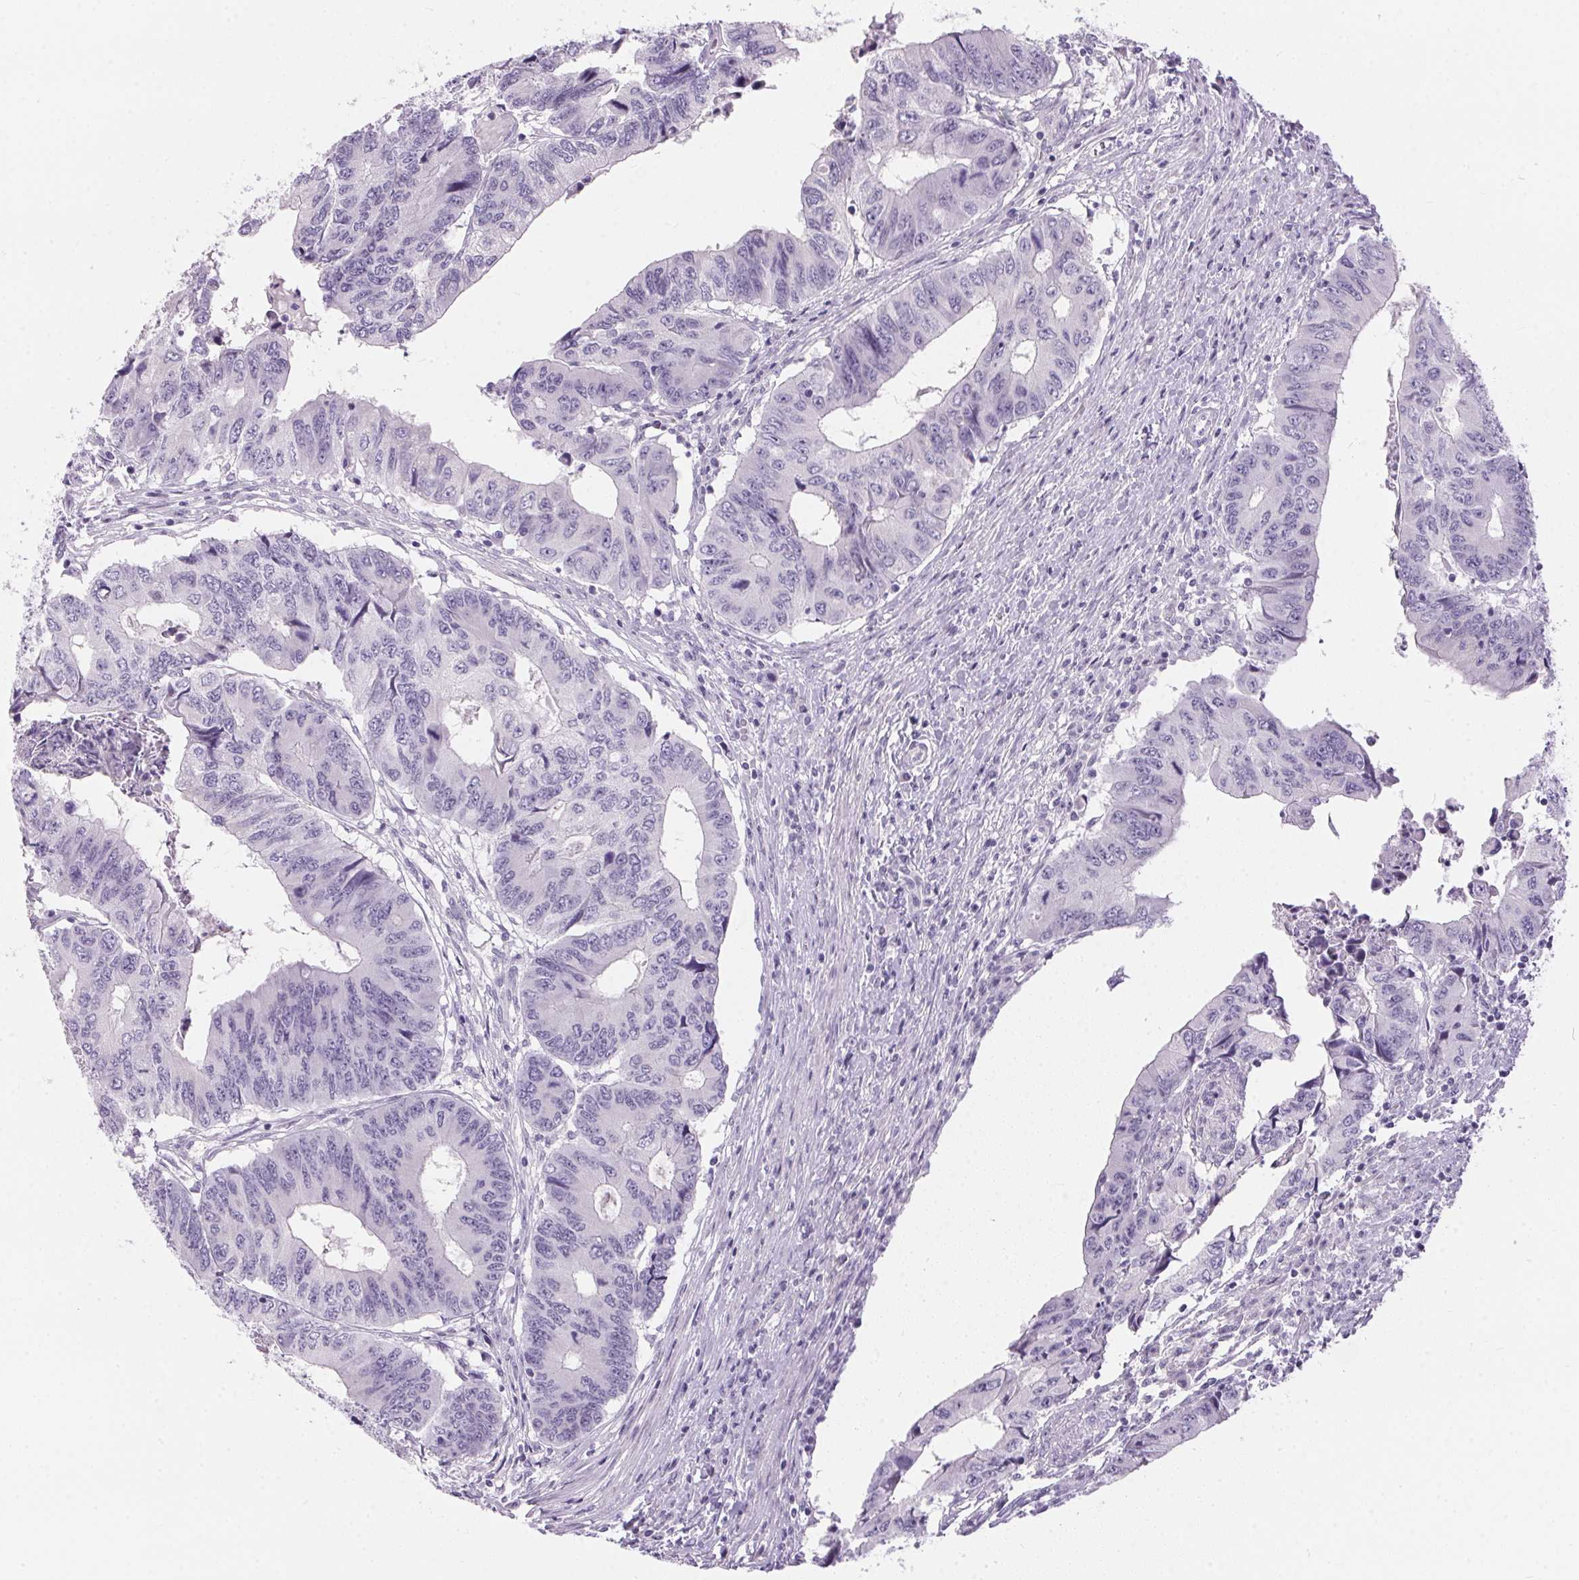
{"staining": {"intensity": "negative", "quantity": "none", "location": "none"}, "tissue": "colorectal cancer", "cell_type": "Tumor cells", "image_type": "cancer", "snomed": [{"axis": "morphology", "description": "Adenocarcinoma, NOS"}, {"axis": "topography", "description": "Colon"}], "caption": "High power microscopy micrograph of an IHC micrograph of colorectal cancer (adenocarcinoma), revealing no significant expression in tumor cells. Brightfield microscopy of immunohistochemistry stained with DAB (brown) and hematoxylin (blue), captured at high magnification.", "gene": "GBP6", "patient": {"sex": "male", "age": 53}}